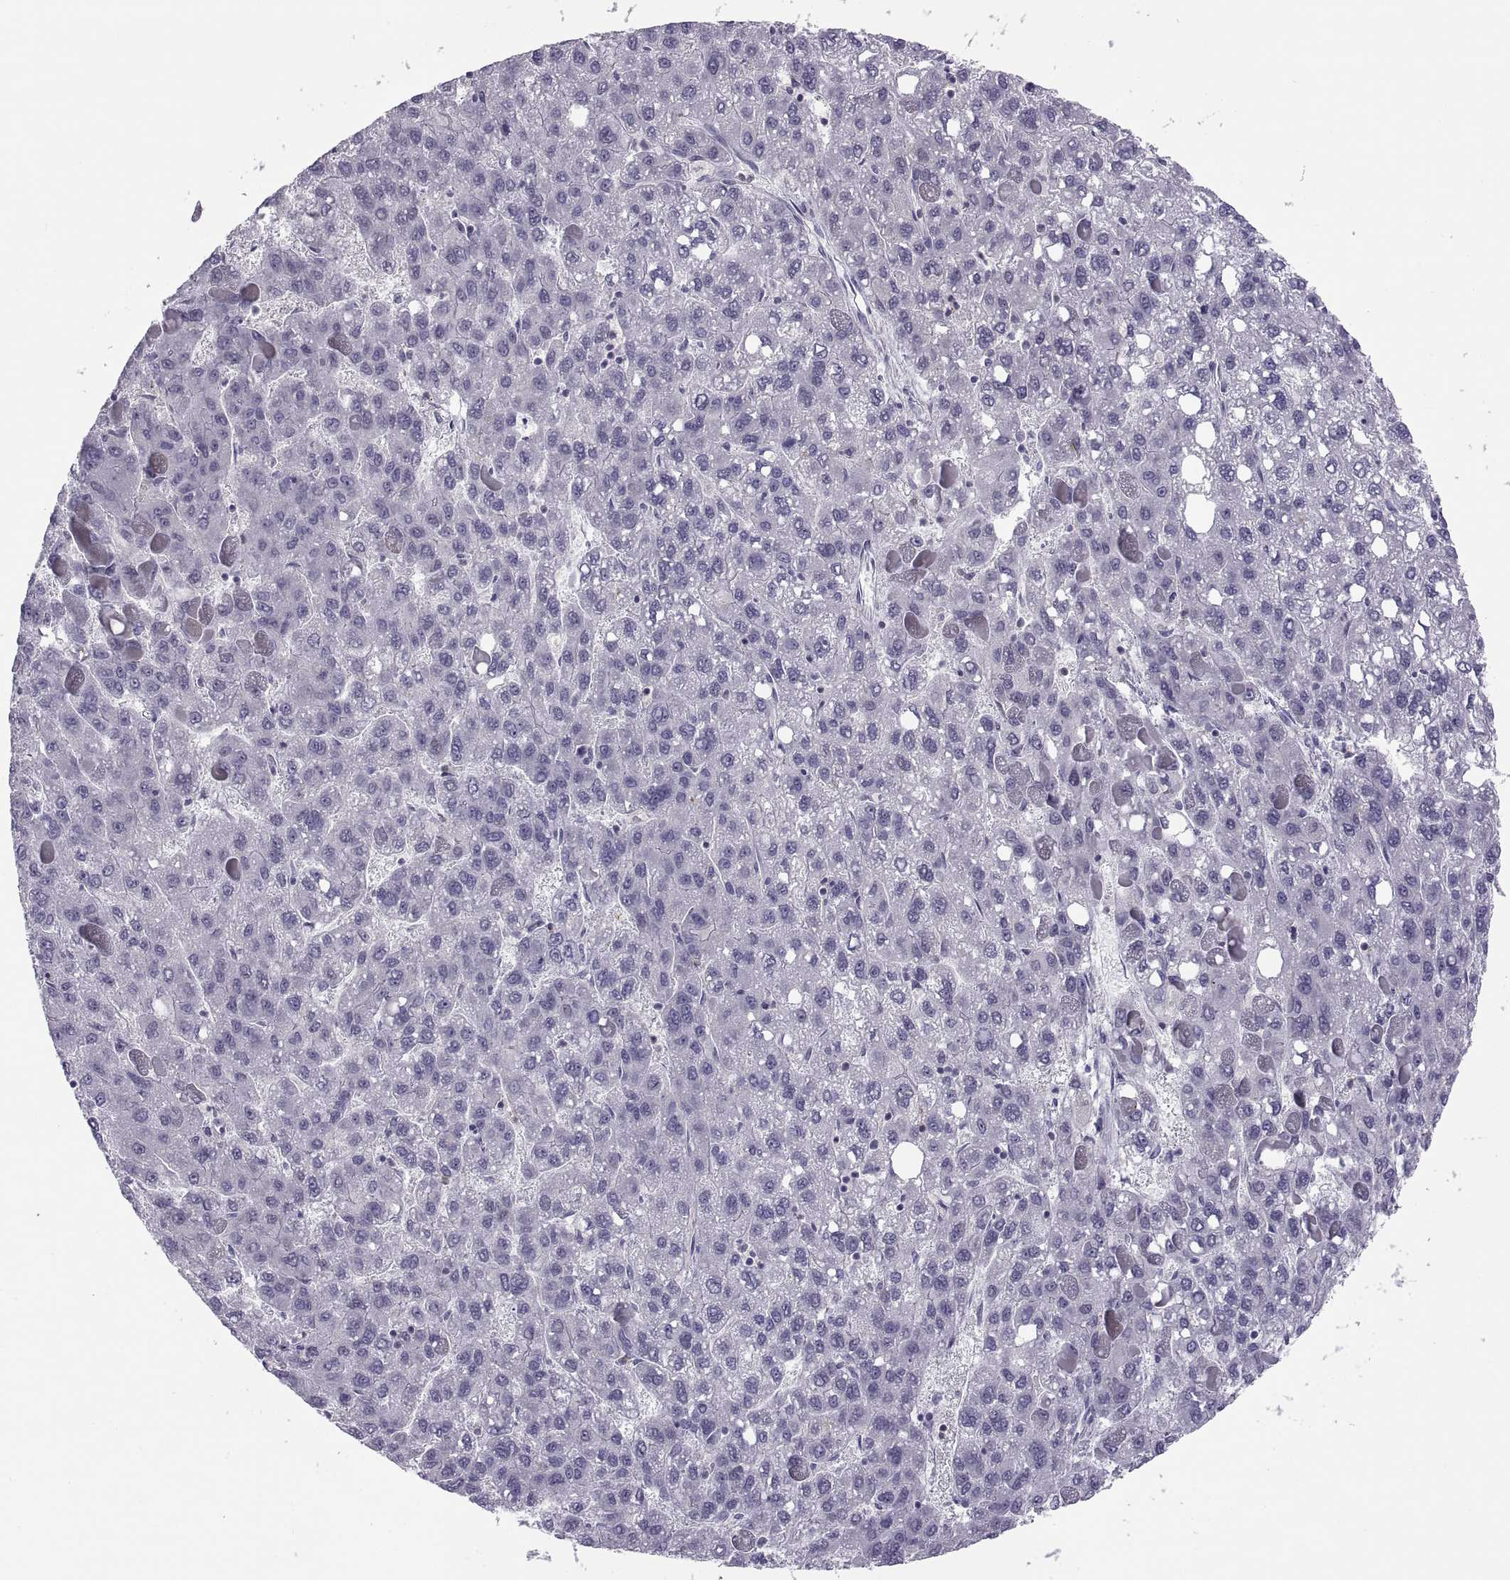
{"staining": {"intensity": "negative", "quantity": "none", "location": "none"}, "tissue": "liver cancer", "cell_type": "Tumor cells", "image_type": "cancer", "snomed": [{"axis": "morphology", "description": "Carcinoma, Hepatocellular, NOS"}, {"axis": "topography", "description": "Liver"}], "caption": "Human liver hepatocellular carcinoma stained for a protein using immunohistochemistry (IHC) shows no positivity in tumor cells.", "gene": "TTC21A", "patient": {"sex": "female", "age": 82}}